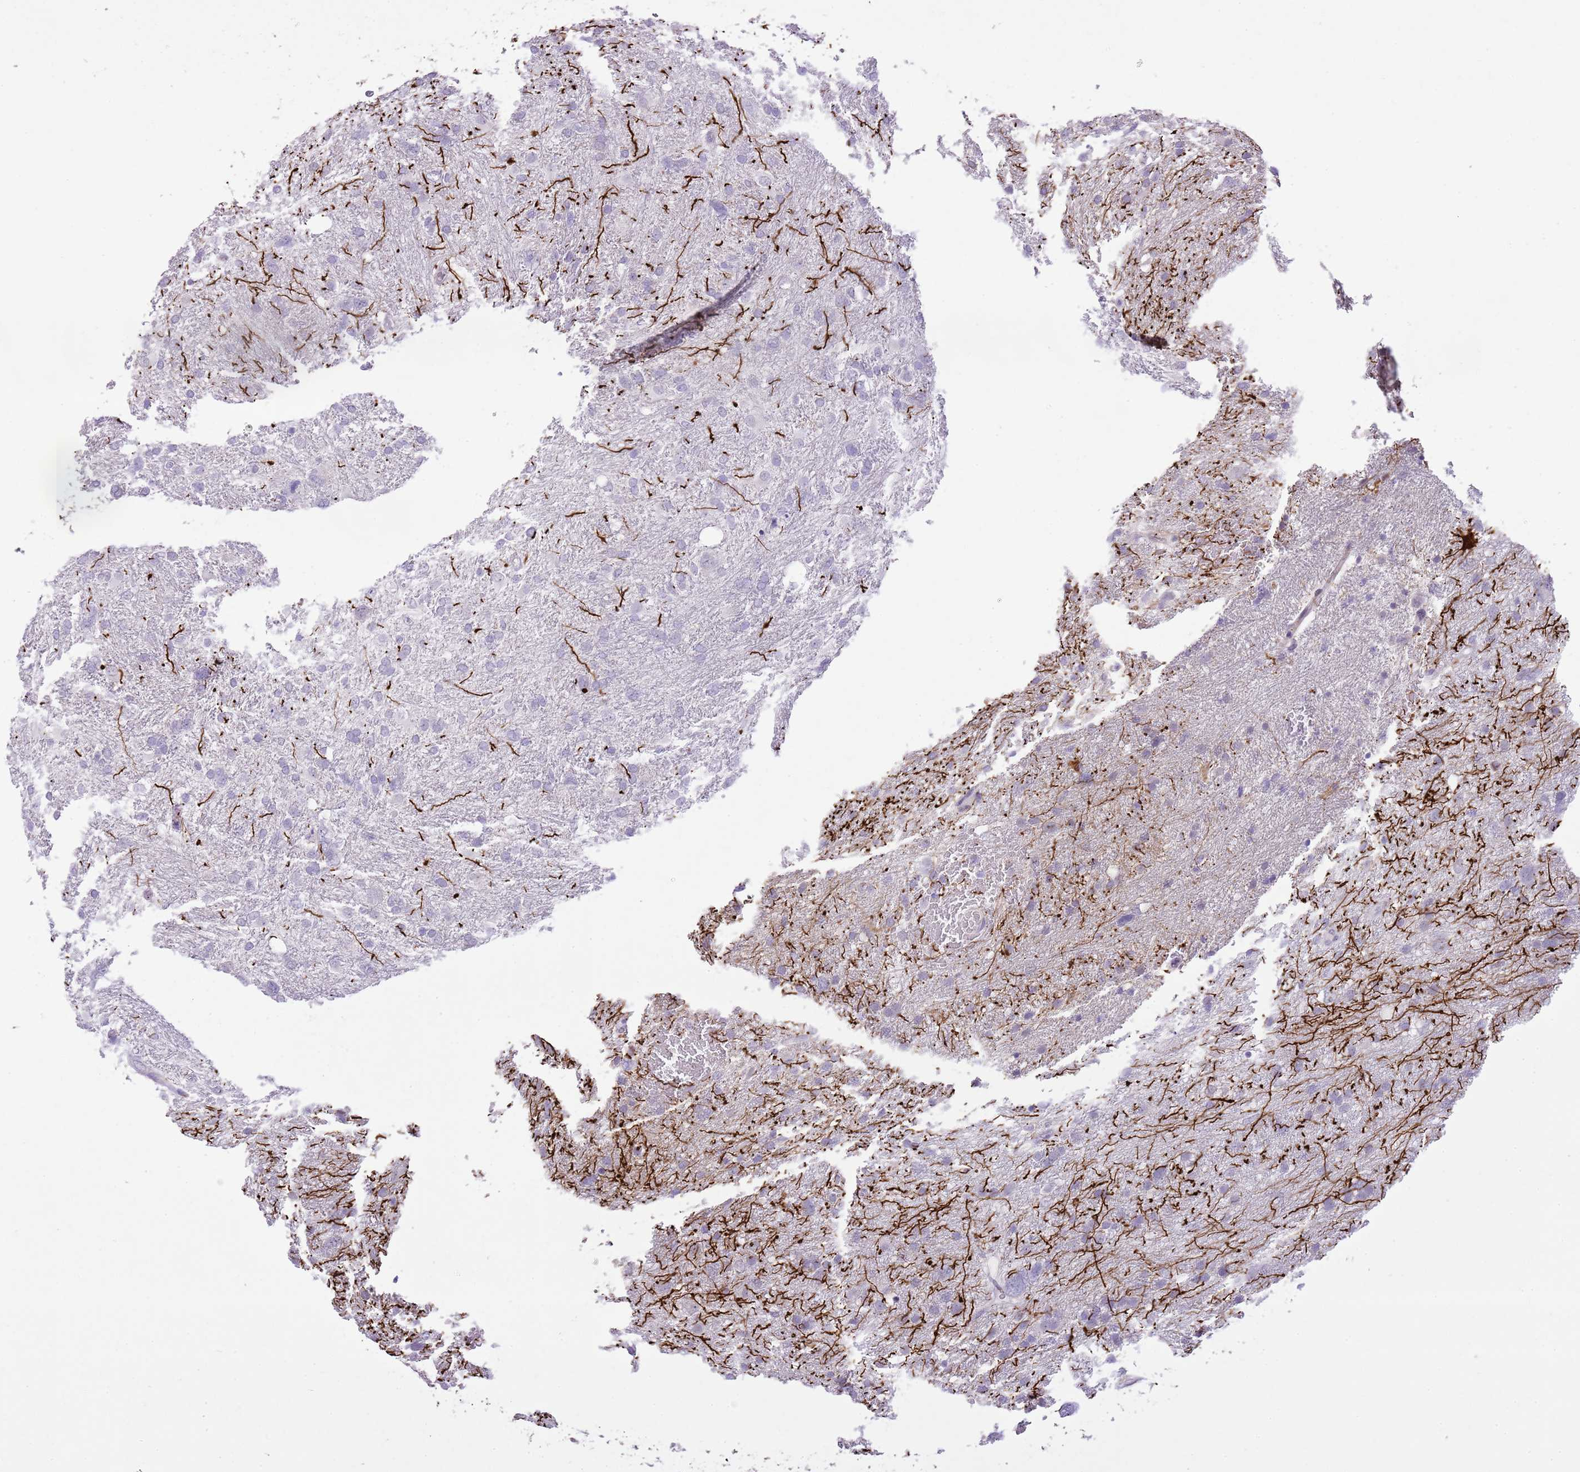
{"staining": {"intensity": "negative", "quantity": "none", "location": "none"}, "tissue": "glioma", "cell_type": "Tumor cells", "image_type": "cancer", "snomed": [{"axis": "morphology", "description": "Glioma, malignant, High grade"}, {"axis": "topography", "description": "Brain"}], "caption": "Micrograph shows no protein expression in tumor cells of malignant glioma (high-grade) tissue. Brightfield microscopy of immunohistochemistry stained with DAB (brown) and hematoxylin (blue), captured at high magnification.", "gene": "XPO7", "patient": {"sex": "male", "age": 61}}